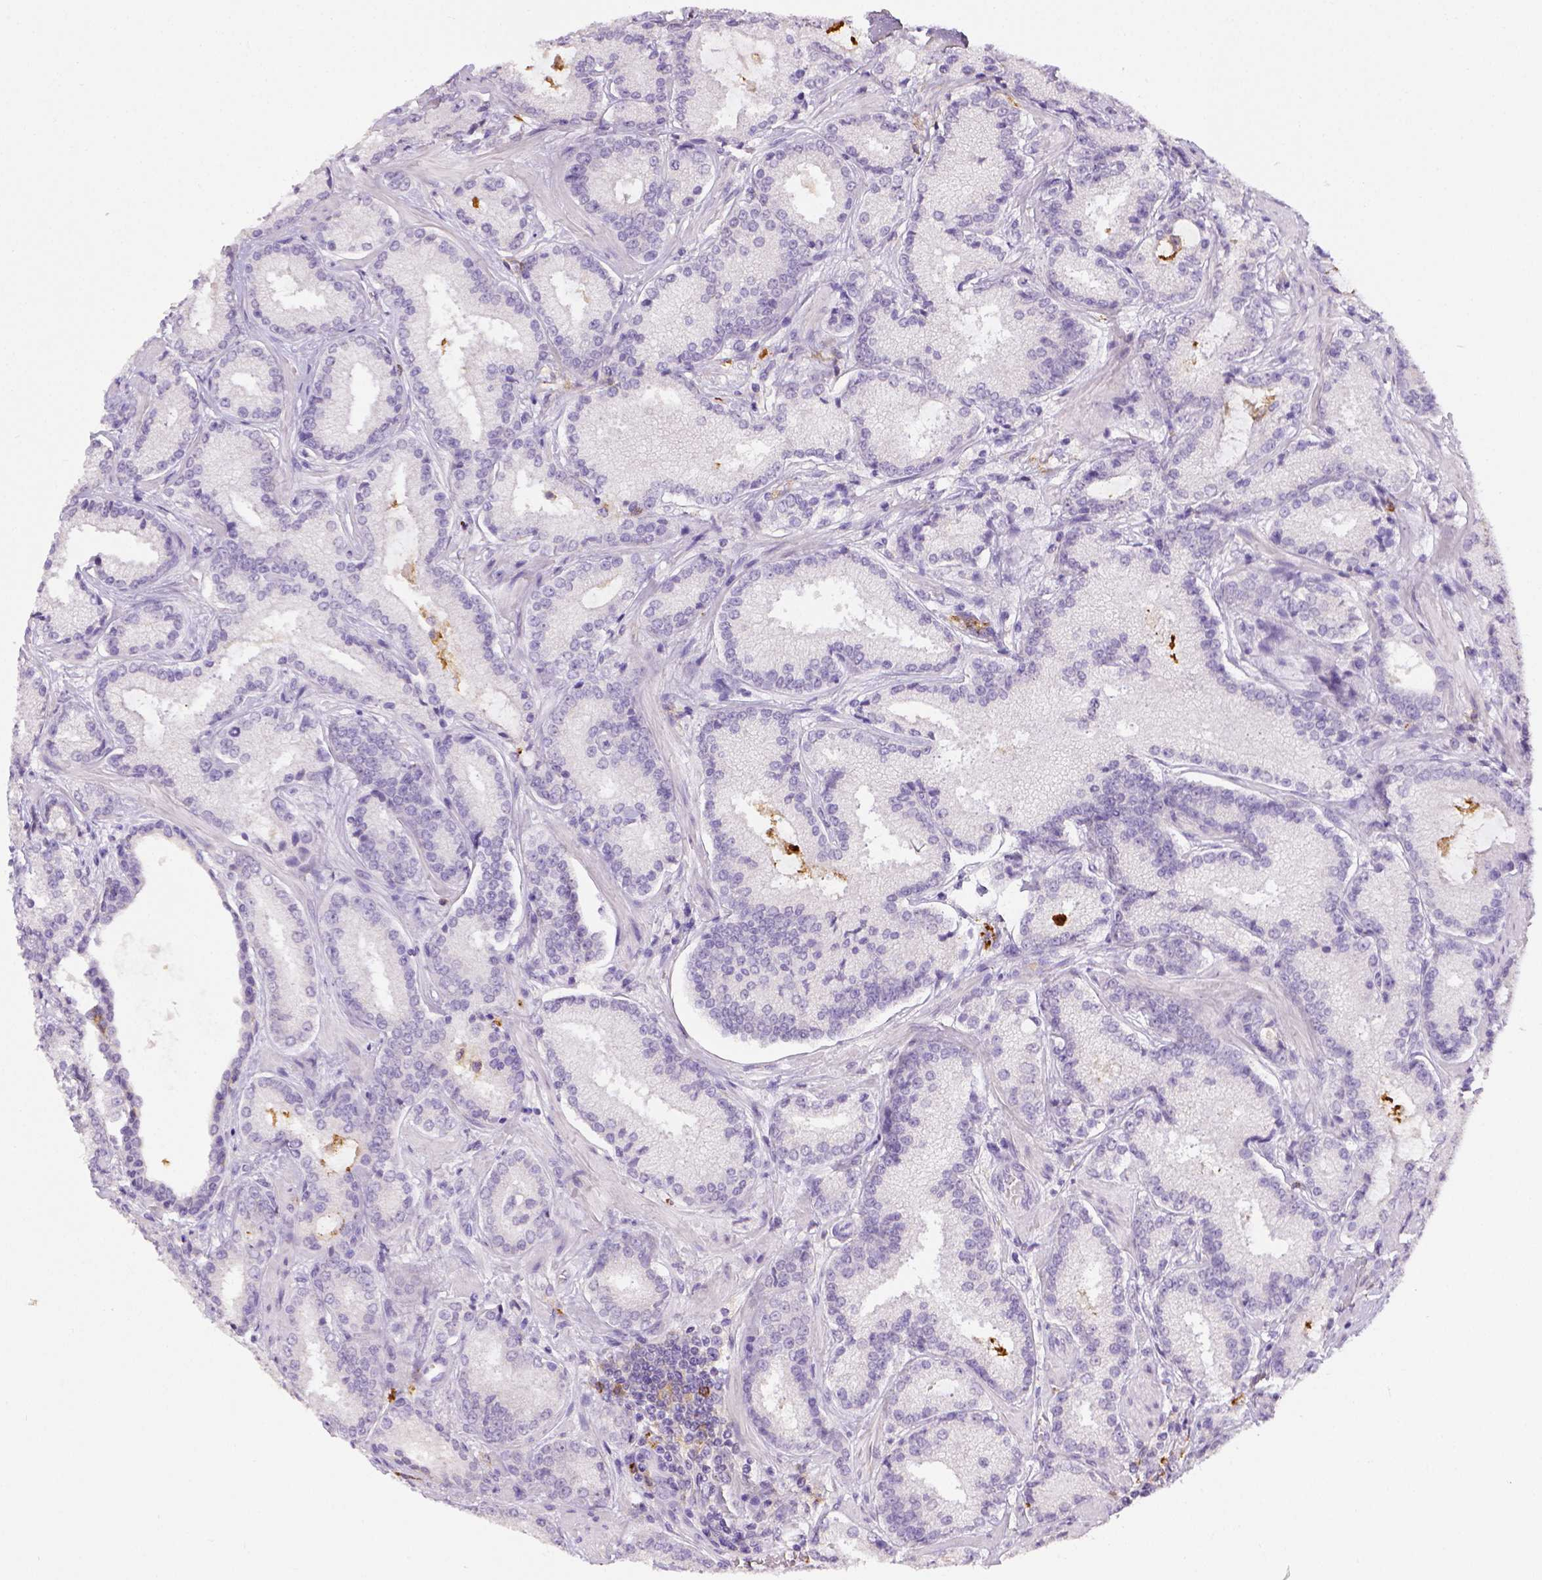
{"staining": {"intensity": "negative", "quantity": "none", "location": "none"}, "tissue": "prostate cancer", "cell_type": "Tumor cells", "image_type": "cancer", "snomed": [{"axis": "morphology", "description": "Adenocarcinoma, Low grade"}, {"axis": "topography", "description": "Prostate"}], "caption": "DAB (3,3'-diaminobenzidine) immunohistochemical staining of human adenocarcinoma (low-grade) (prostate) displays no significant expression in tumor cells.", "gene": "ITGAM", "patient": {"sex": "male", "age": 56}}